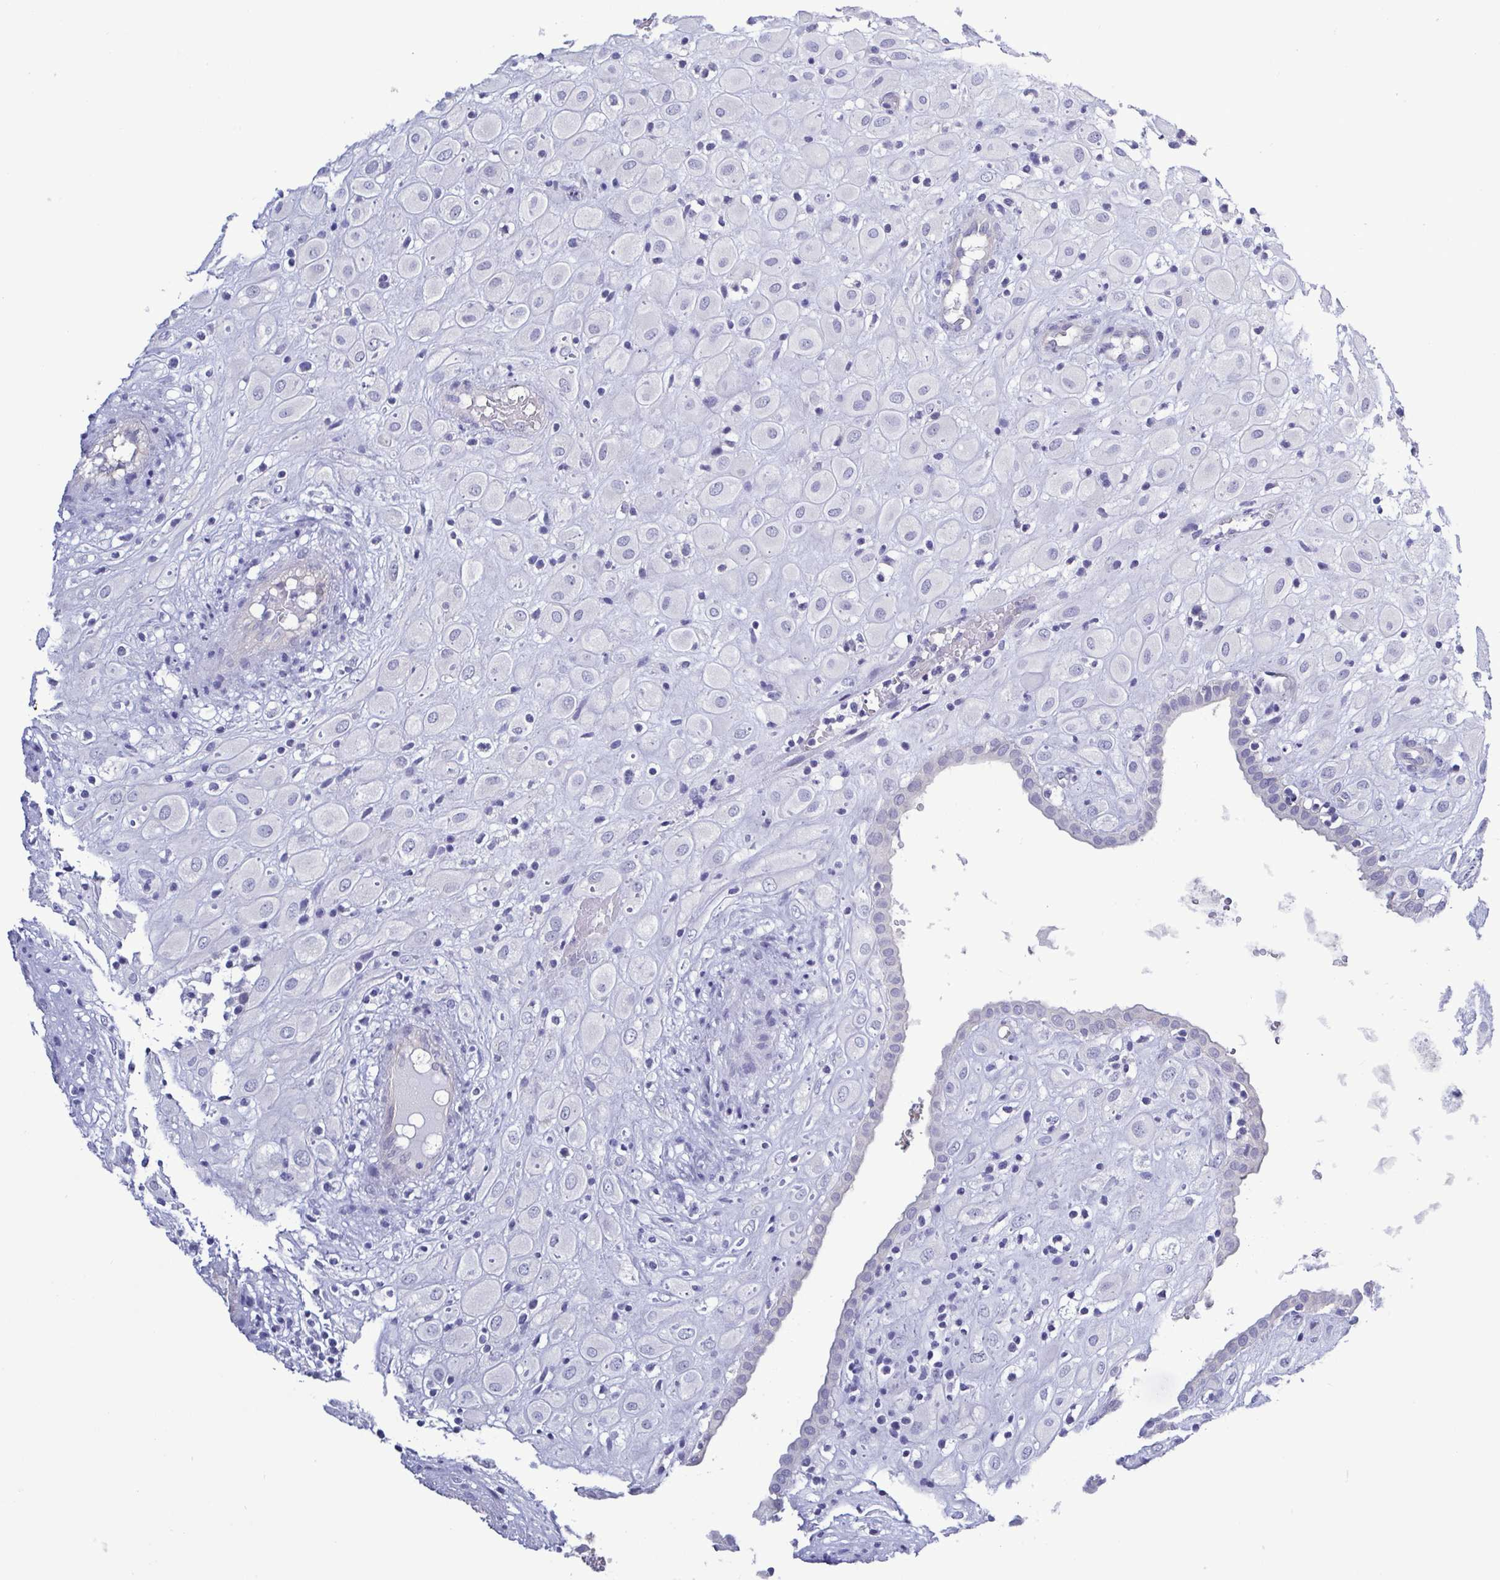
{"staining": {"intensity": "negative", "quantity": "none", "location": "none"}, "tissue": "placenta", "cell_type": "Decidual cells", "image_type": "normal", "snomed": [{"axis": "morphology", "description": "Normal tissue, NOS"}, {"axis": "topography", "description": "Placenta"}], "caption": "The photomicrograph displays no staining of decidual cells in benign placenta.", "gene": "TEX12", "patient": {"sex": "female", "age": 24}}